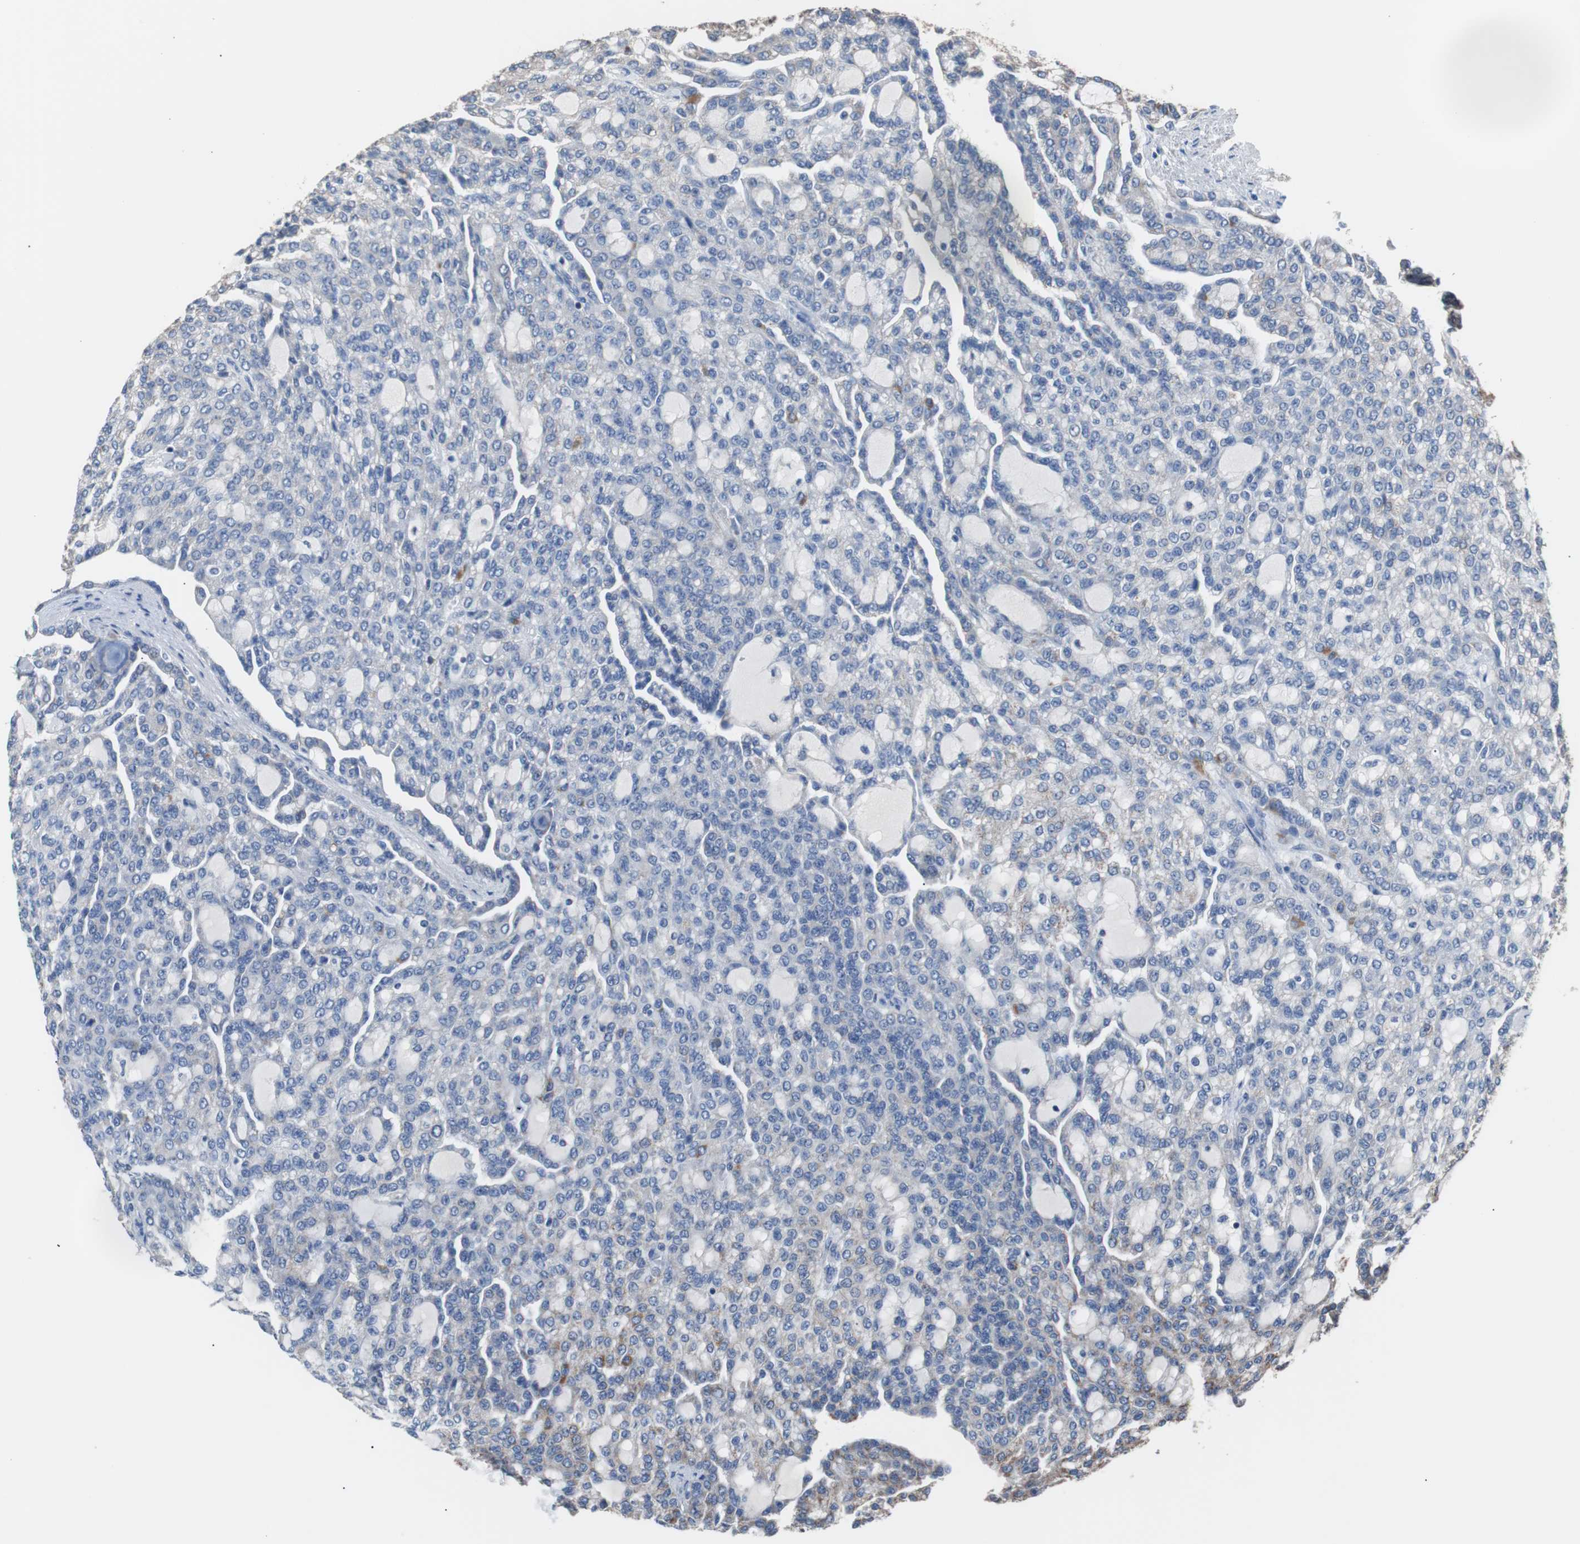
{"staining": {"intensity": "weak", "quantity": "<25%", "location": "cytoplasmic/membranous"}, "tissue": "renal cancer", "cell_type": "Tumor cells", "image_type": "cancer", "snomed": [{"axis": "morphology", "description": "Adenocarcinoma, NOS"}, {"axis": "topography", "description": "Kidney"}], "caption": "High power microscopy photomicrograph of an immunohistochemistry (IHC) image of renal cancer, revealing no significant staining in tumor cells. The staining is performed using DAB brown chromogen with nuclei counter-stained in using hematoxylin.", "gene": "PITRM1", "patient": {"sex": "male", "age": 63}}